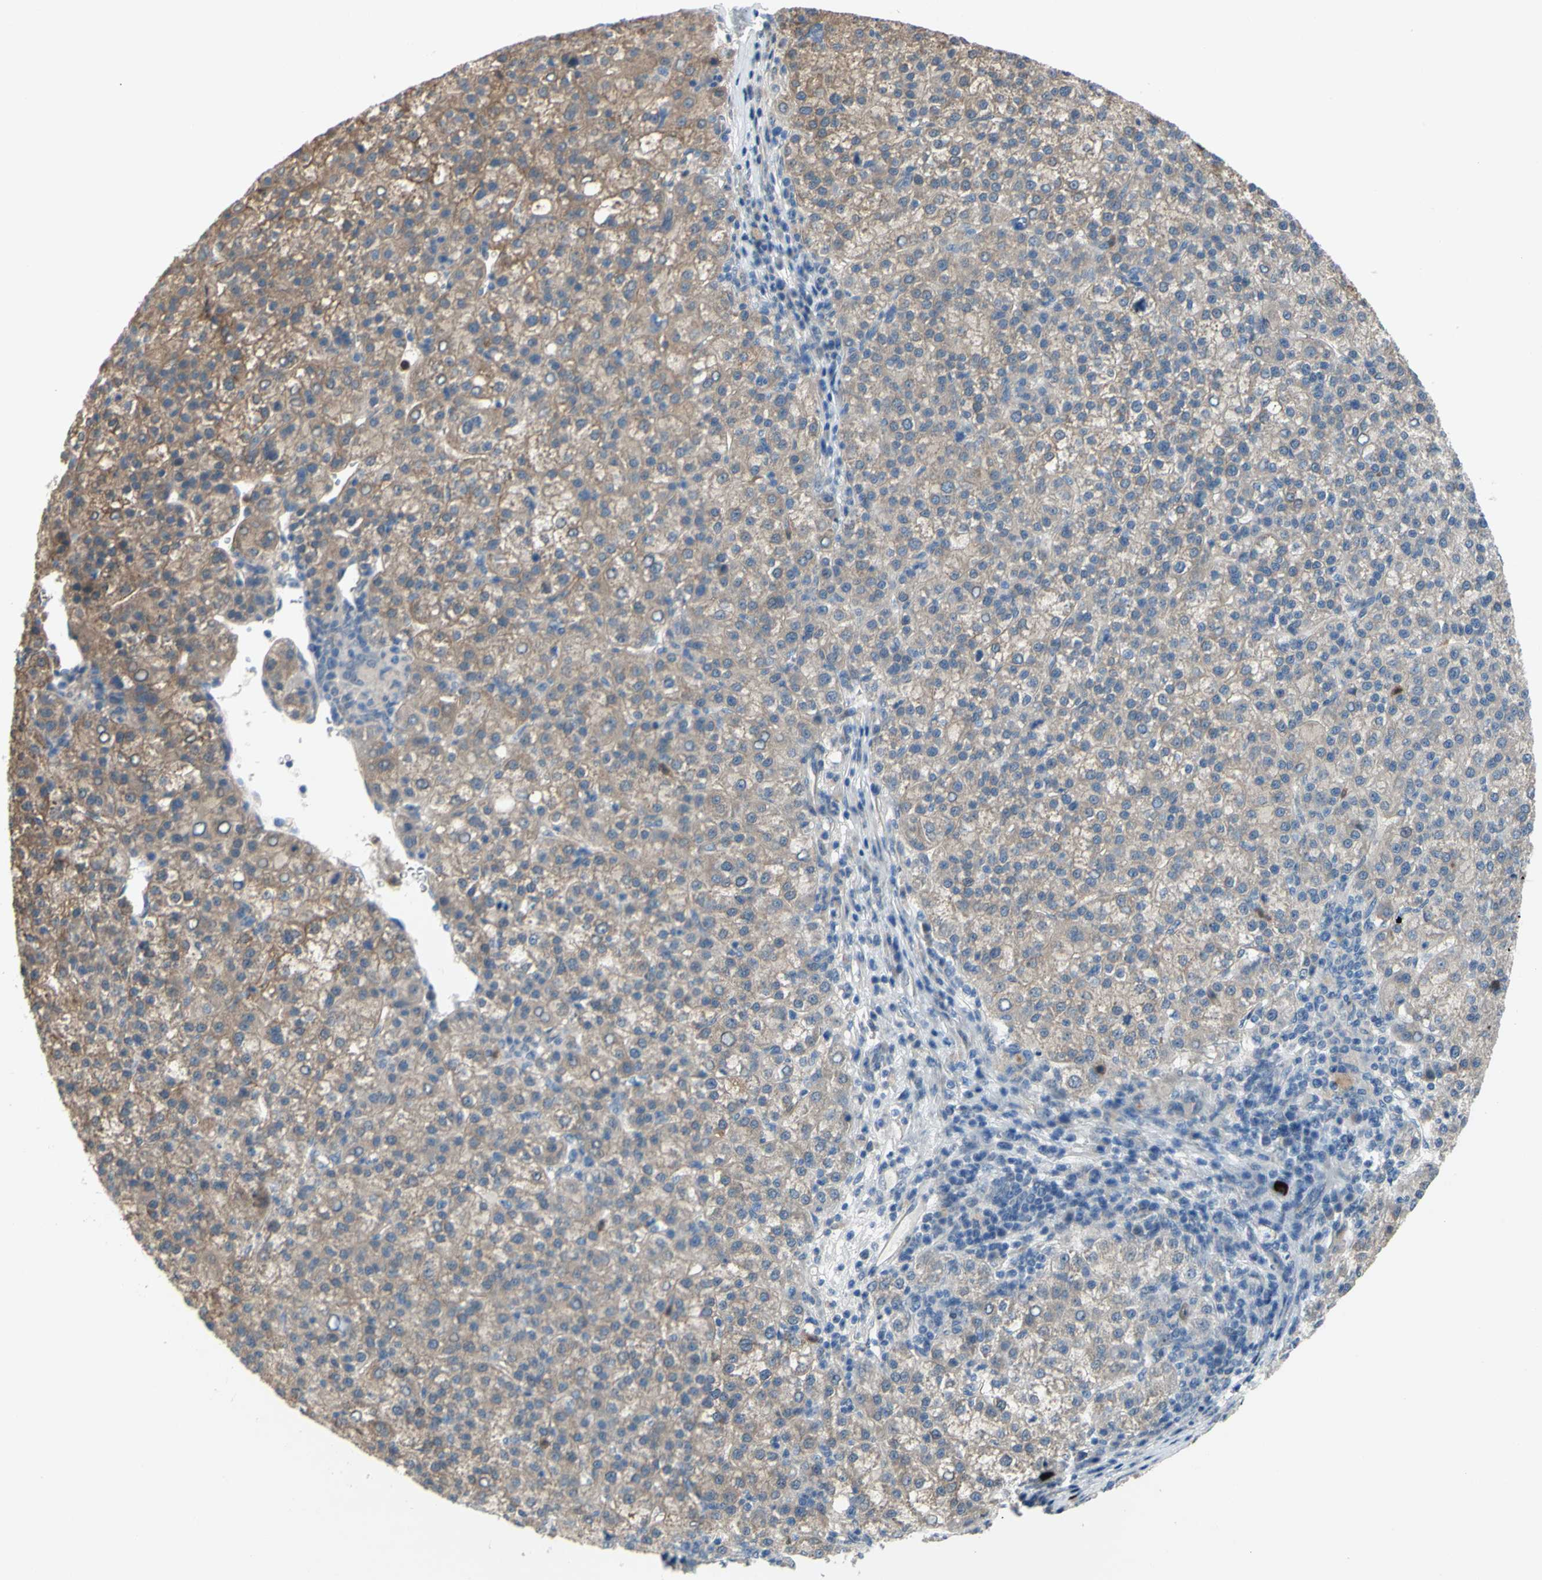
{"staining": {"intensity": "weak", "quantity": ">75%", "location": "cytoplasmic/membranous"}, "tissue": "liver cancer", "cell_type": "Tumor cells", "image_type": "cancer", "snomed": [{"axis": "morphology", "description": "Carcinoma, Hepatocellular, NOS"}, {"axis": "topography", "description": "Liver"}], "caption": "Tumor cells exhibit low levels of weak cytoplasmic/membranous positivity in approximately >75% of cells in human hepatocellular carcinoma (liver).", "gene": "GRAMD2B", "patient": {"sex": "female", "age": 58}}